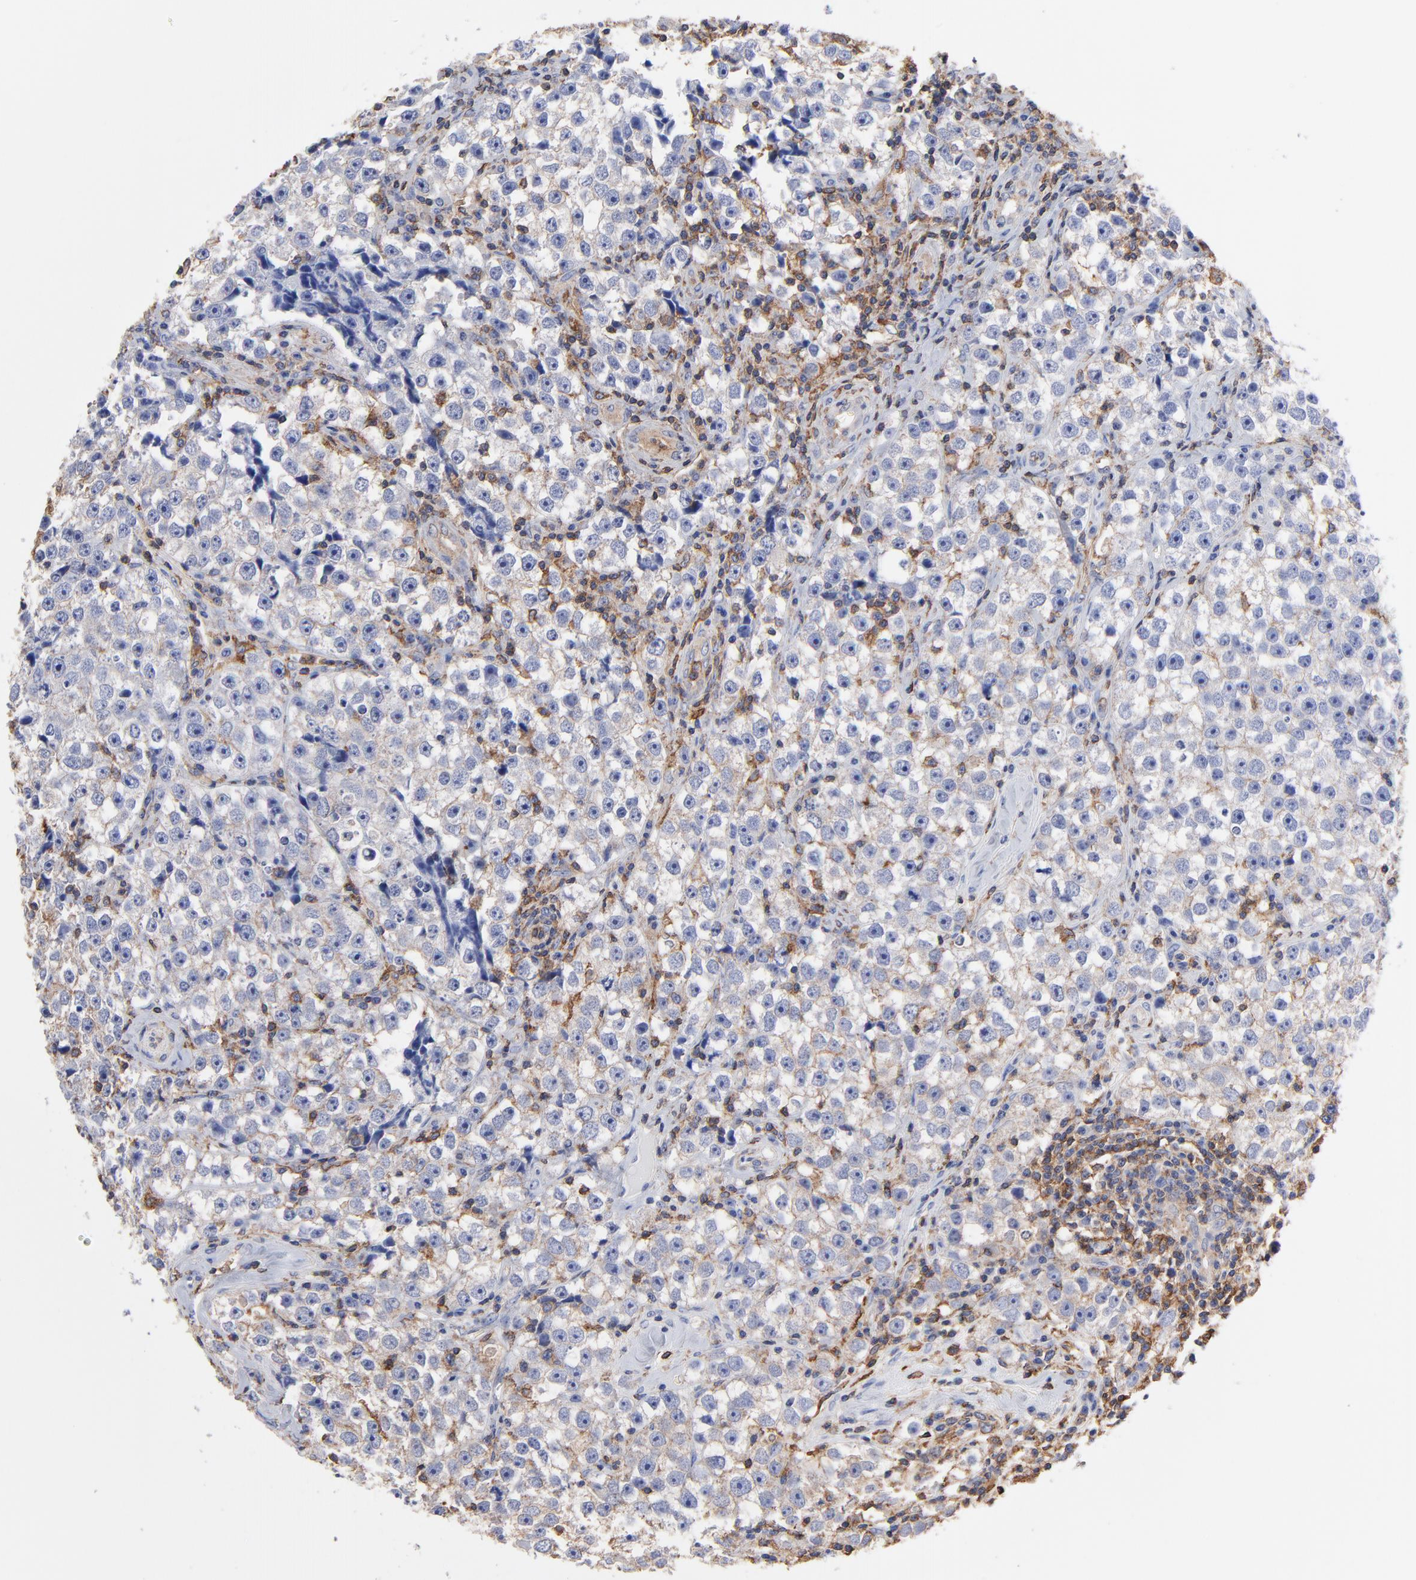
{"staining": {"intensity": "weak", "quantity": "25%-75%", "location": "cytoplasmic/membranous"}, "tissue": "testis cancer", "cell_type": "Tumor cells", "image_type": "cancer", "snomed": [{"axis": "morphology", "description": "Seminoma, NOS"}, {"axis": "topography", "description": "Testis"}], "caption": "Immunohistochemistry (IHC) of testis cancer reveals low levels of weak cytoplasmic/membranous positivity in approximately 25%-75% of tumor cells.", "gene": "ASL", "patient": {"sex": "male", "age": 32}}